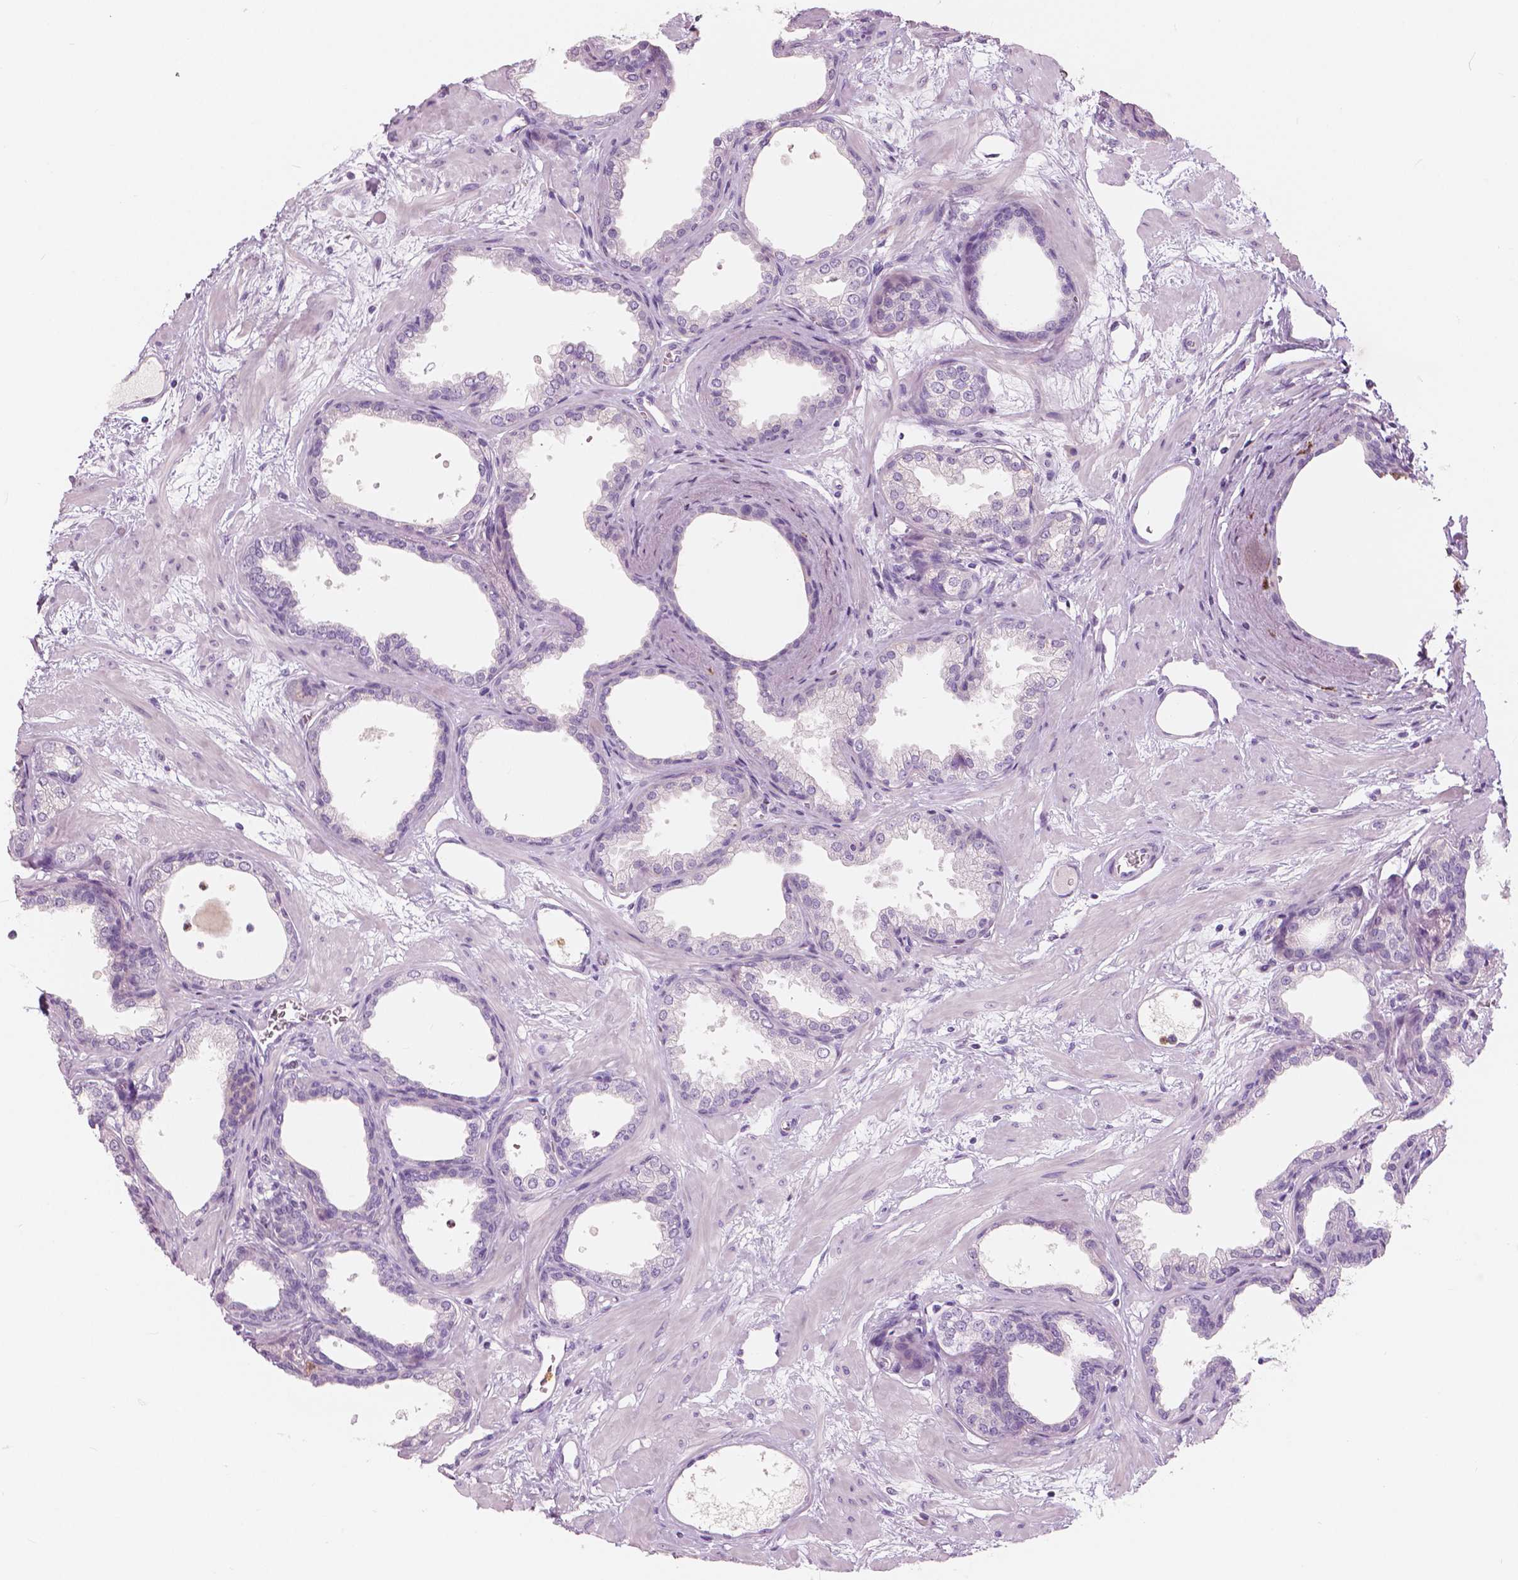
{"staining": {"intensity": "negative", "quantity": "none", "location": "none"}, "tissue": "prostate", "cell_type": "Glandular cells", "image_type": "normal", "snomed": [{"axis": "morphology", "description": "Normal tissue, NOS"}, {"axis": "topography", "description": "Prostate"}], "caption": "The image demonstrates no staining of glandular cells in normal prostate. (Stains: DAB (3,3'-diaminobenzidine) IHC with hematoxylin counter stain, Microscopy: brightfield microscopy at high magnification).", "gene": "CXCR2", "patient": {"sex": "male", "age": 37}}